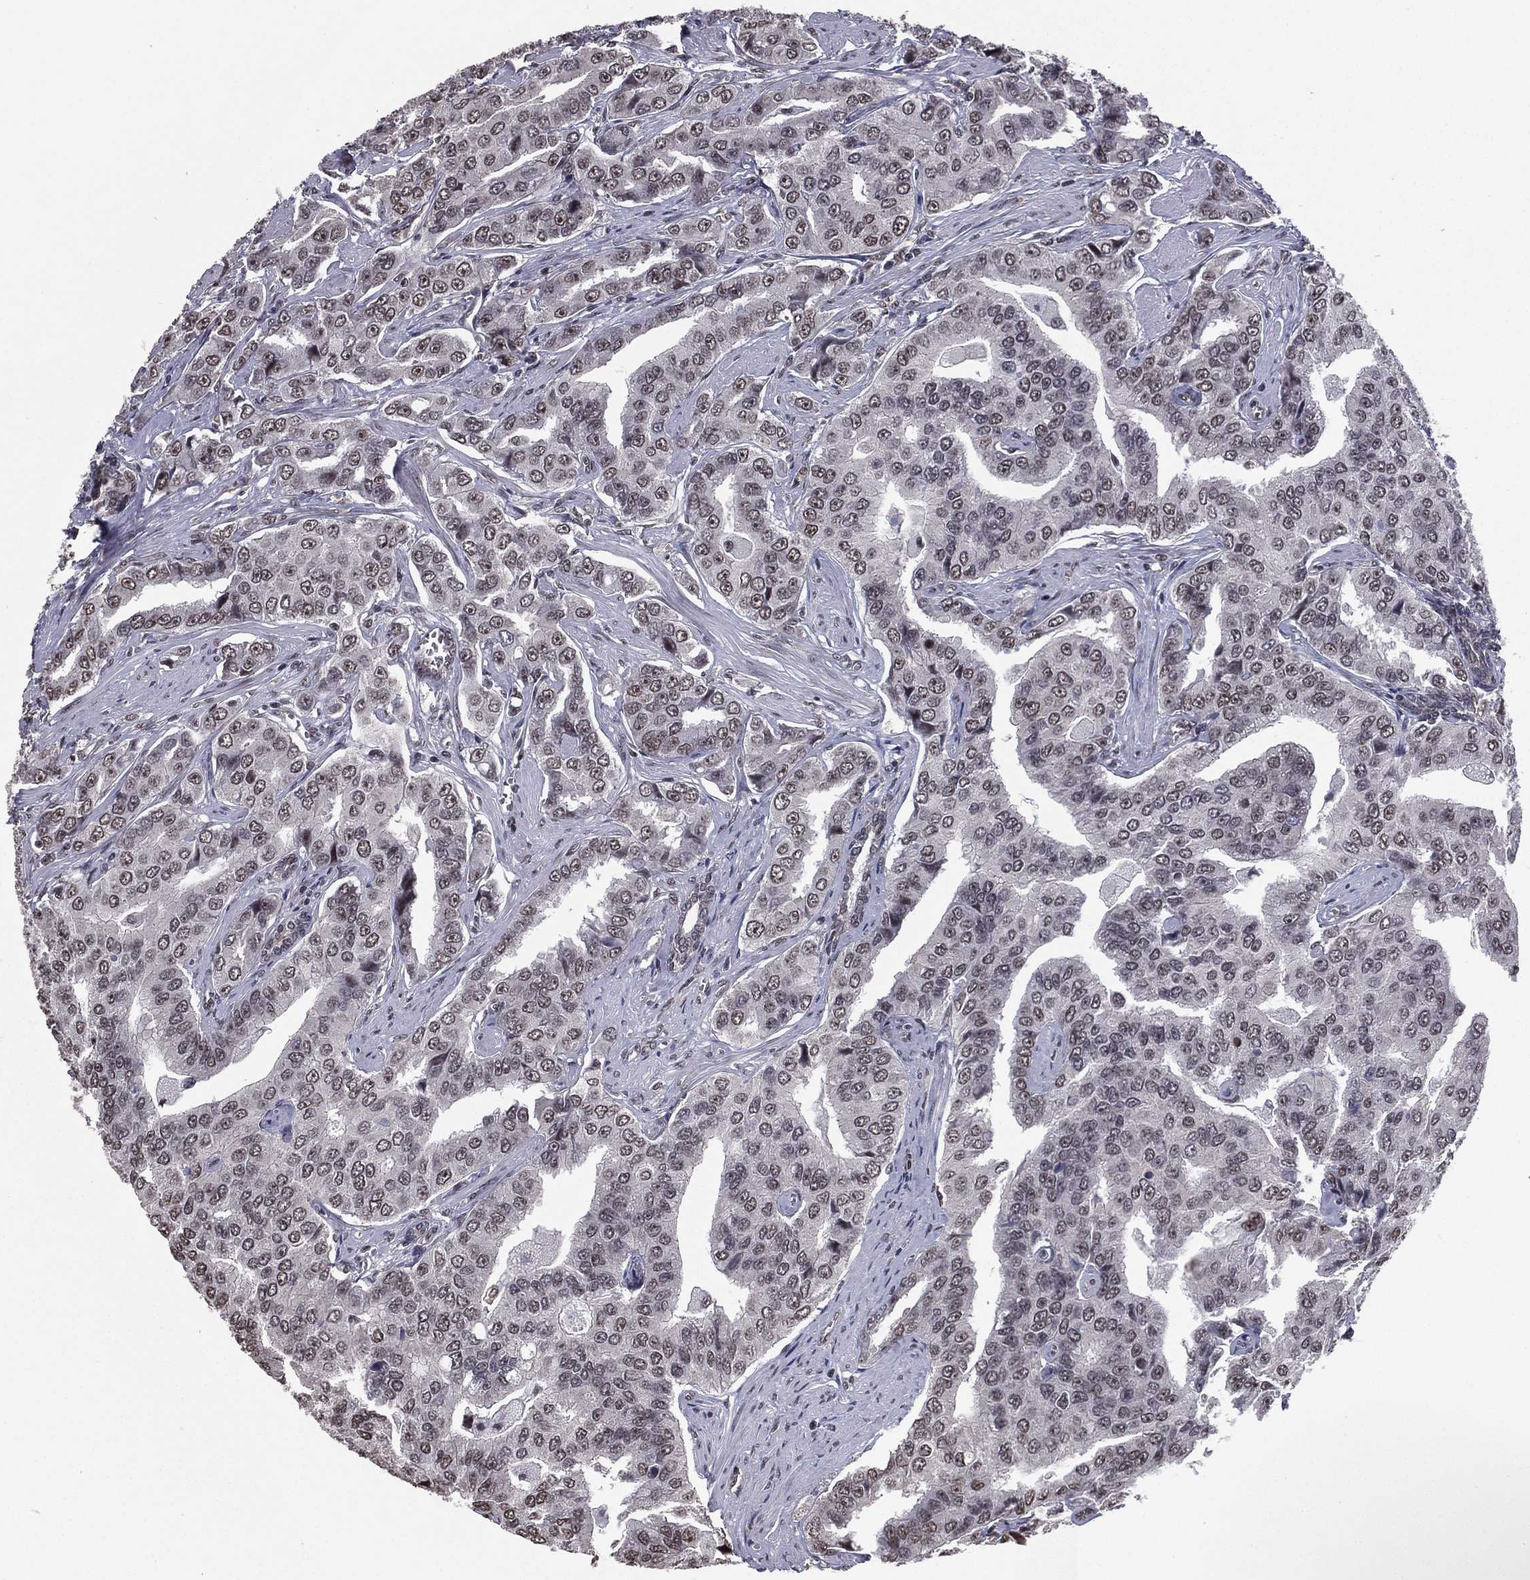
{"staining": {"intensity": "negative", "quantity": "none", "location": "none"}, "tissue": "prostate cancer", "cell_type": "Tumor cells", "image_type": "cancer", "snomed": [{"axis": "morphology", "description": "Adenocarcinoma, NOS"}, {"axis": "topography", "description": "Prostate and seminal vesicle, NOS"}, {"axis": "topography", "description": "Prostate"}], "caption": "Immunohistochemical staining of human prostate cancer (adenocarcinoma) displays no significant staining in tumor cells. (IHC, brightfield microscopy, high magnification).", "gene": "RARB", "patient": {"sex": "male", "age": 69}}